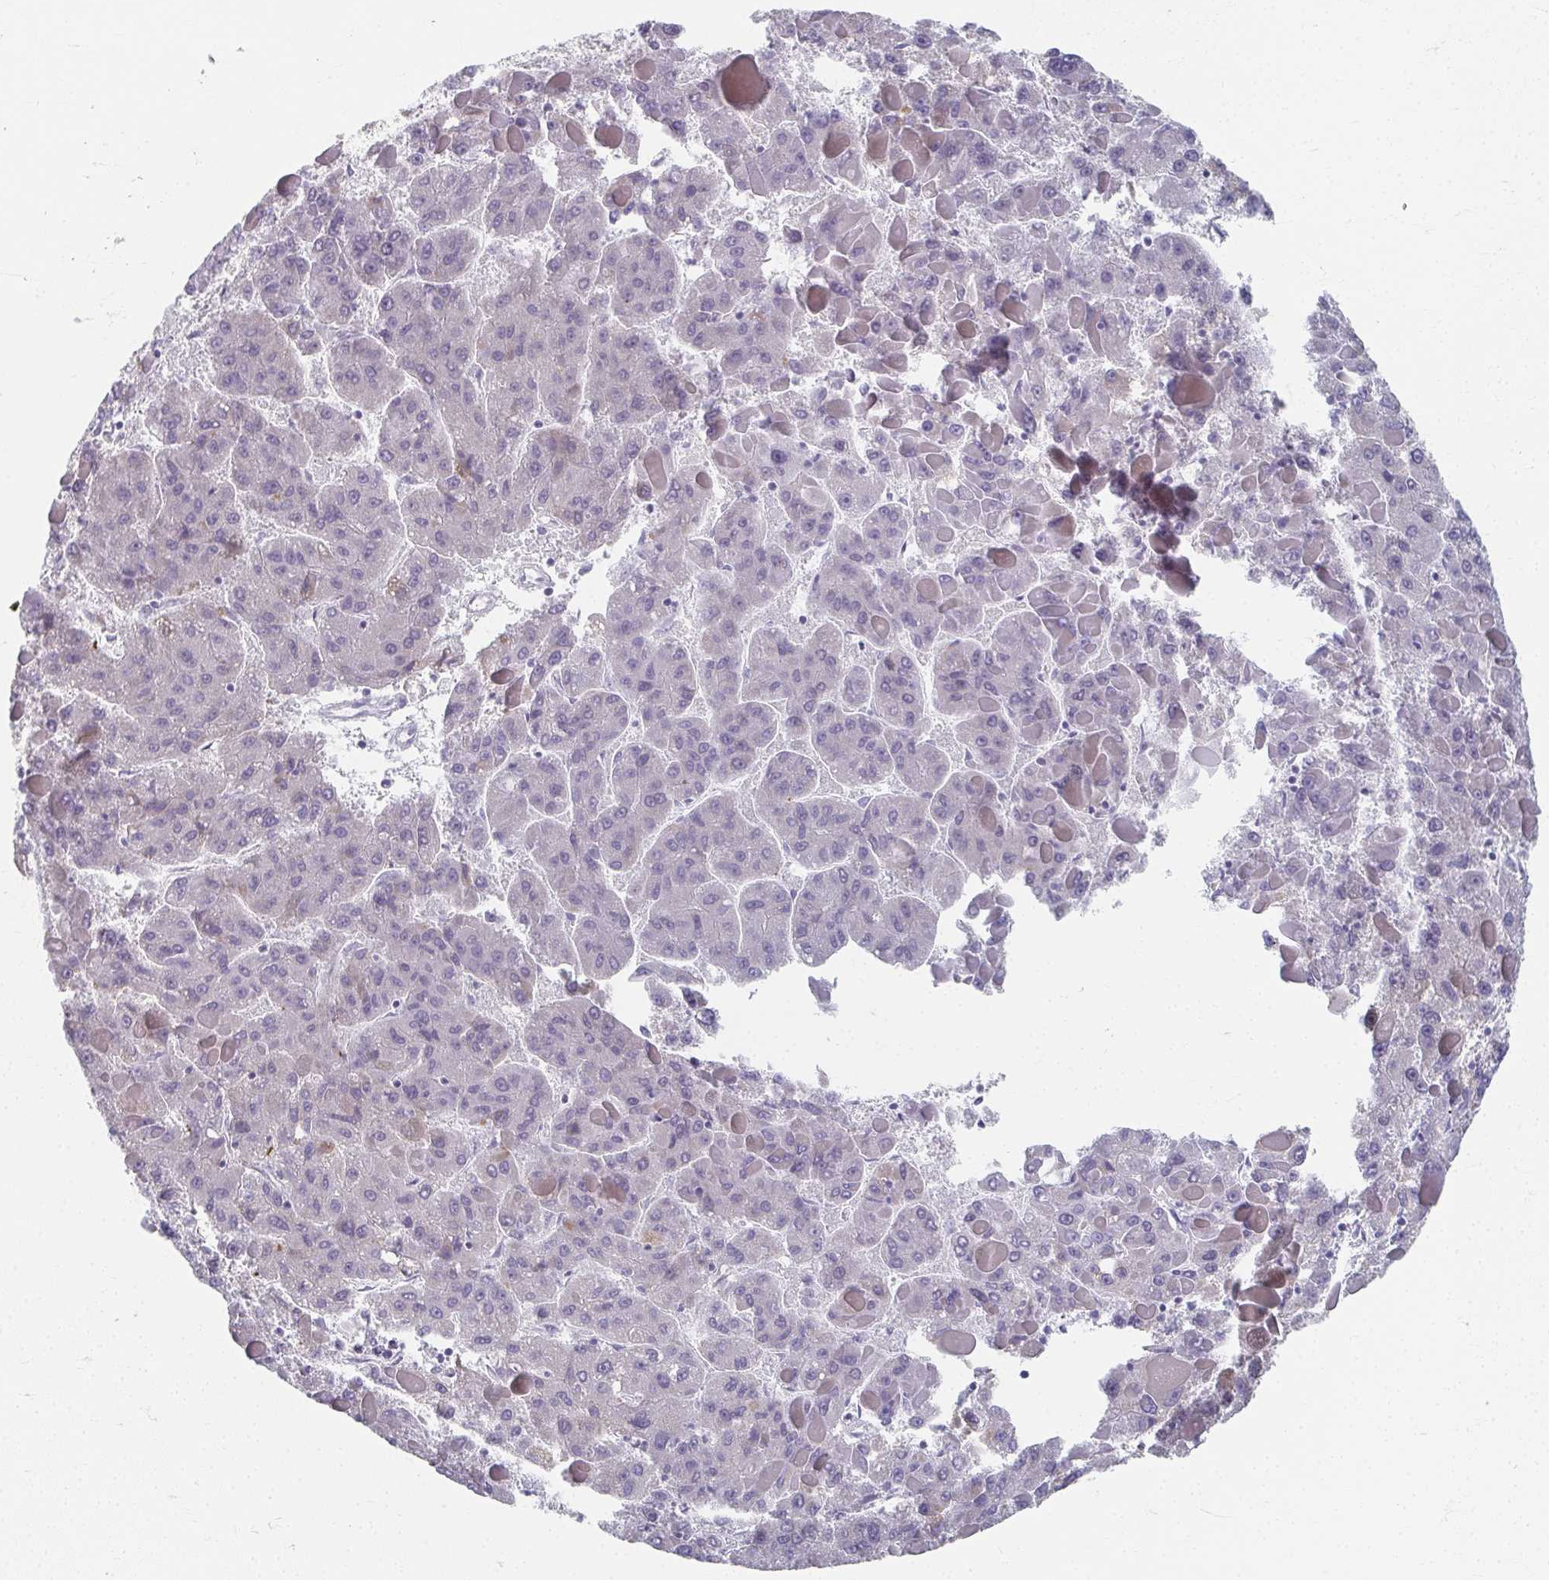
{"staining": {"intensity": "negative", "quantity": "none", "location": "none"}, "tissue": "liver cancer", "cell_type": "Tumor cells", "image_type": "cancer", "snomed": [{"axis": "morphology", "description": "Carcinoma, Hepatocellular, NOS"}, {"axis": "topography", "description": "Liver"}], "caption": "High power microscopy image of an immunohistochemistry histopathology image of hepatocellular carcinoma (liver), revealing no significant expression in tumor cells.", "gene": "CAMKV", "patient": {"sex": "female", "age": 82}}